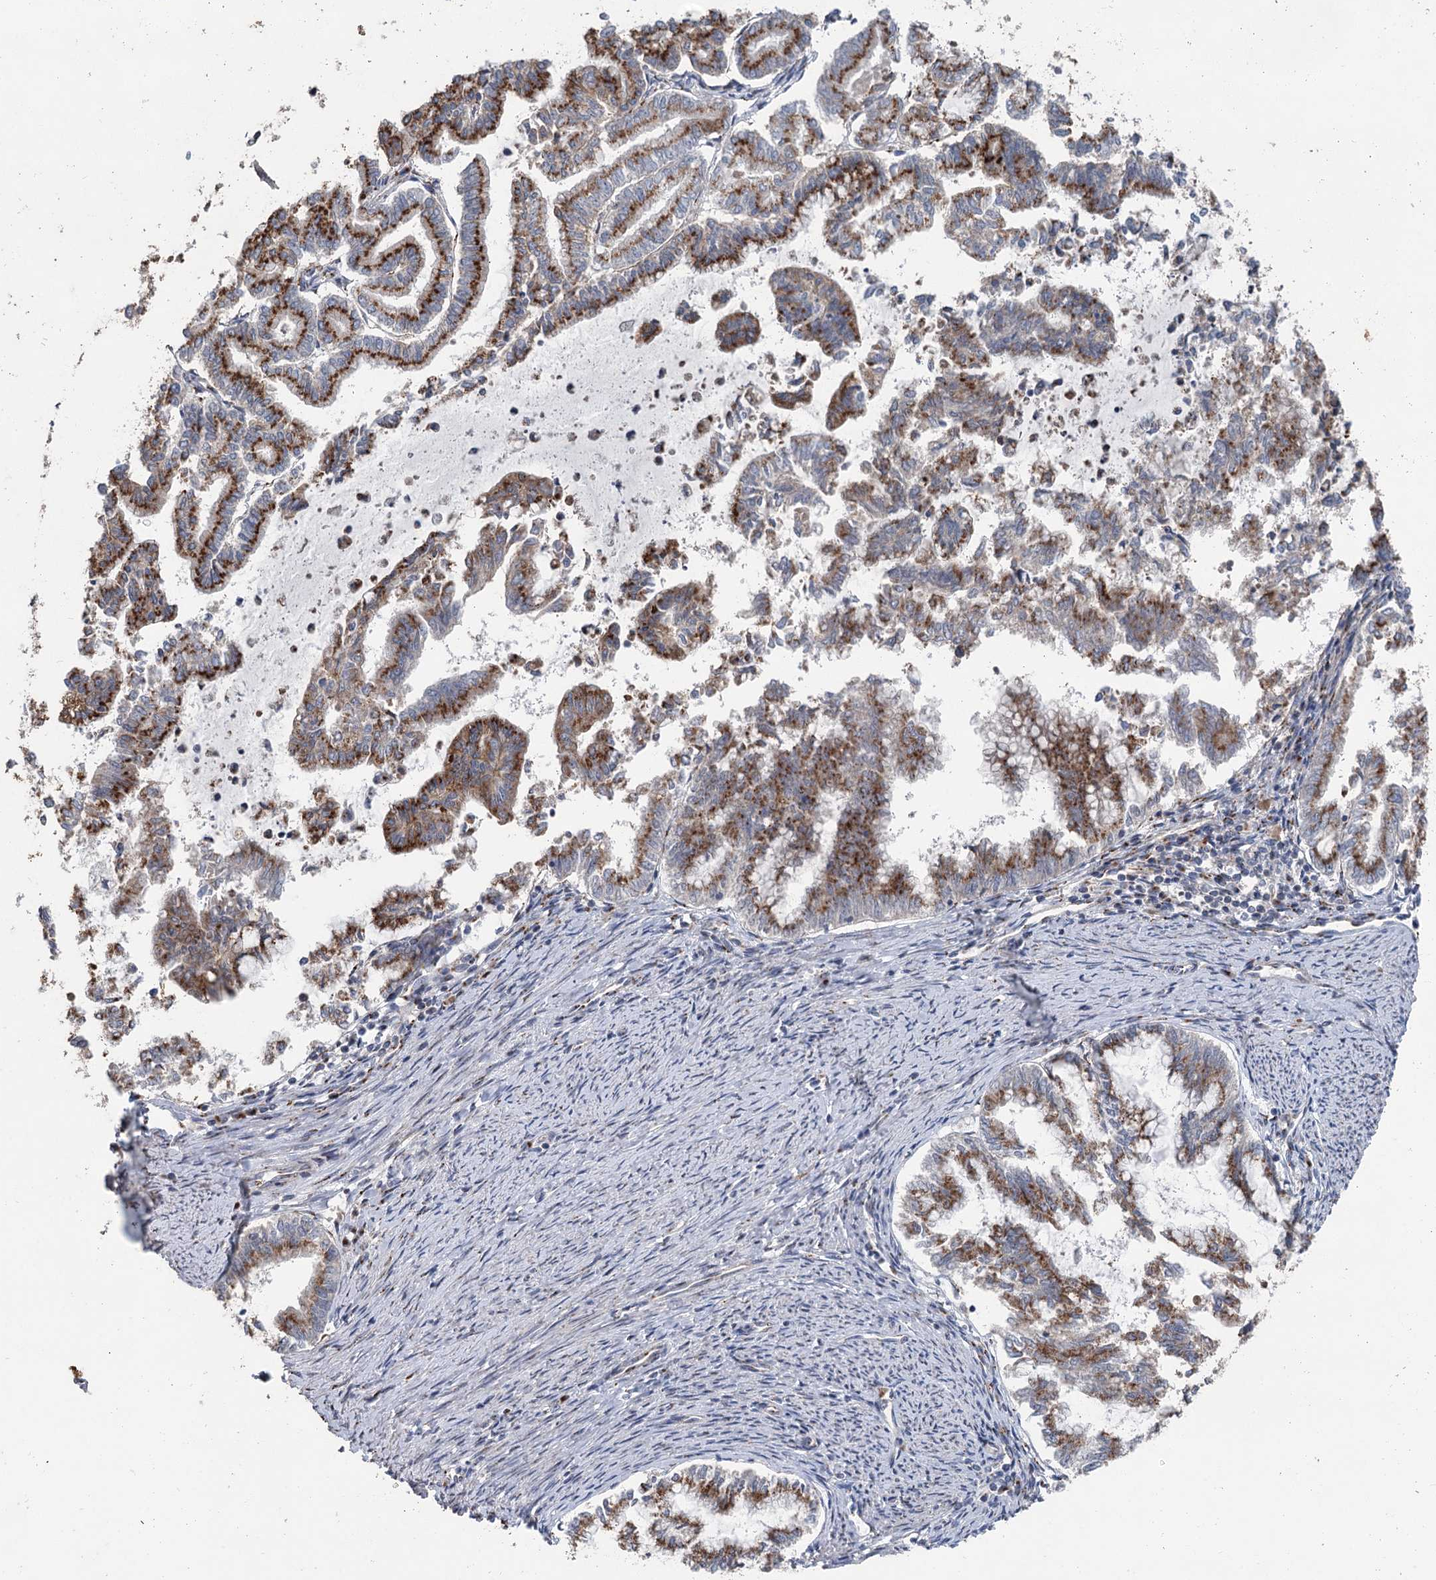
{"staining": {"intensity": "strong", "quantity": "25%-75%", "location": "cytoplasmic/membranous"}, "tissue": "endometrial cancer", "cell_type": "Tumor cells", "image_type": "cancer", "snomed": [{"axis": "morphology", "description": "Adenocarcinoma, NOS"}, {"axis": "topography", "description": "Endometrium"}], "caption": "DAB (3,3'-diaminobenzidine) immunohistochemical staining of endometrial cancer exhibits strong cytoplasmic/membranous protein expression in about 25%-75% of tumor cells.", "gene": "ITIH5", "patient": {"sex": "female", "age": 79}}